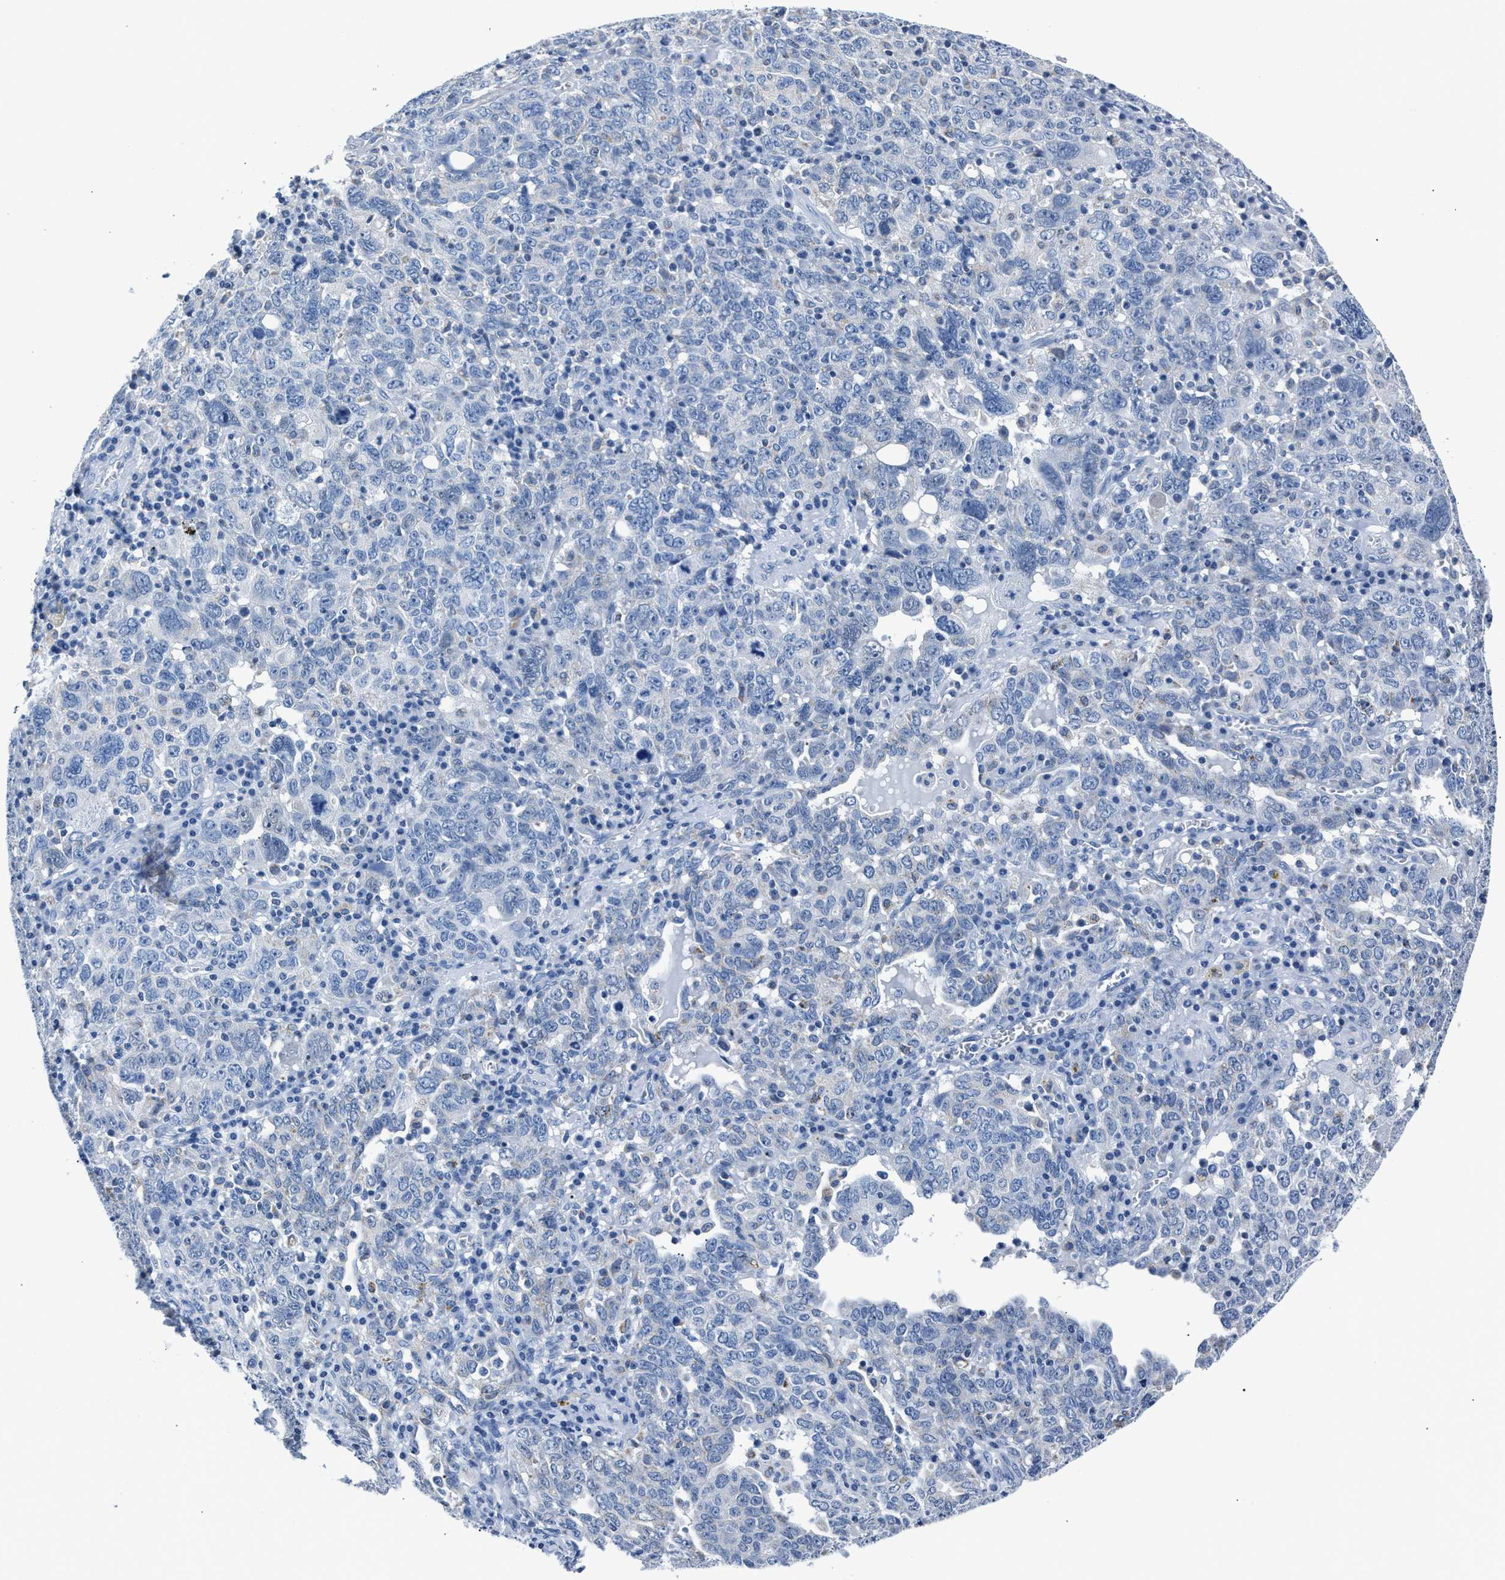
{"staining": {"intensity": "negative", "quantity": "none", "location": "none"}, "tissue": "ovarian cancer", "cell_type": "Tumor cells", "image_type": "cancer", "snomed": [{"axis": "morphology", "description": "Carcinoma, endometroid"}, {"axis": "topography", "description": "Ovary"}], "caption": "There is no significant expression in tumor cells of endometroid carcinoma (ovarian).", "gene": "AMACR", "patient": {"sex": "female", "age": 62}}